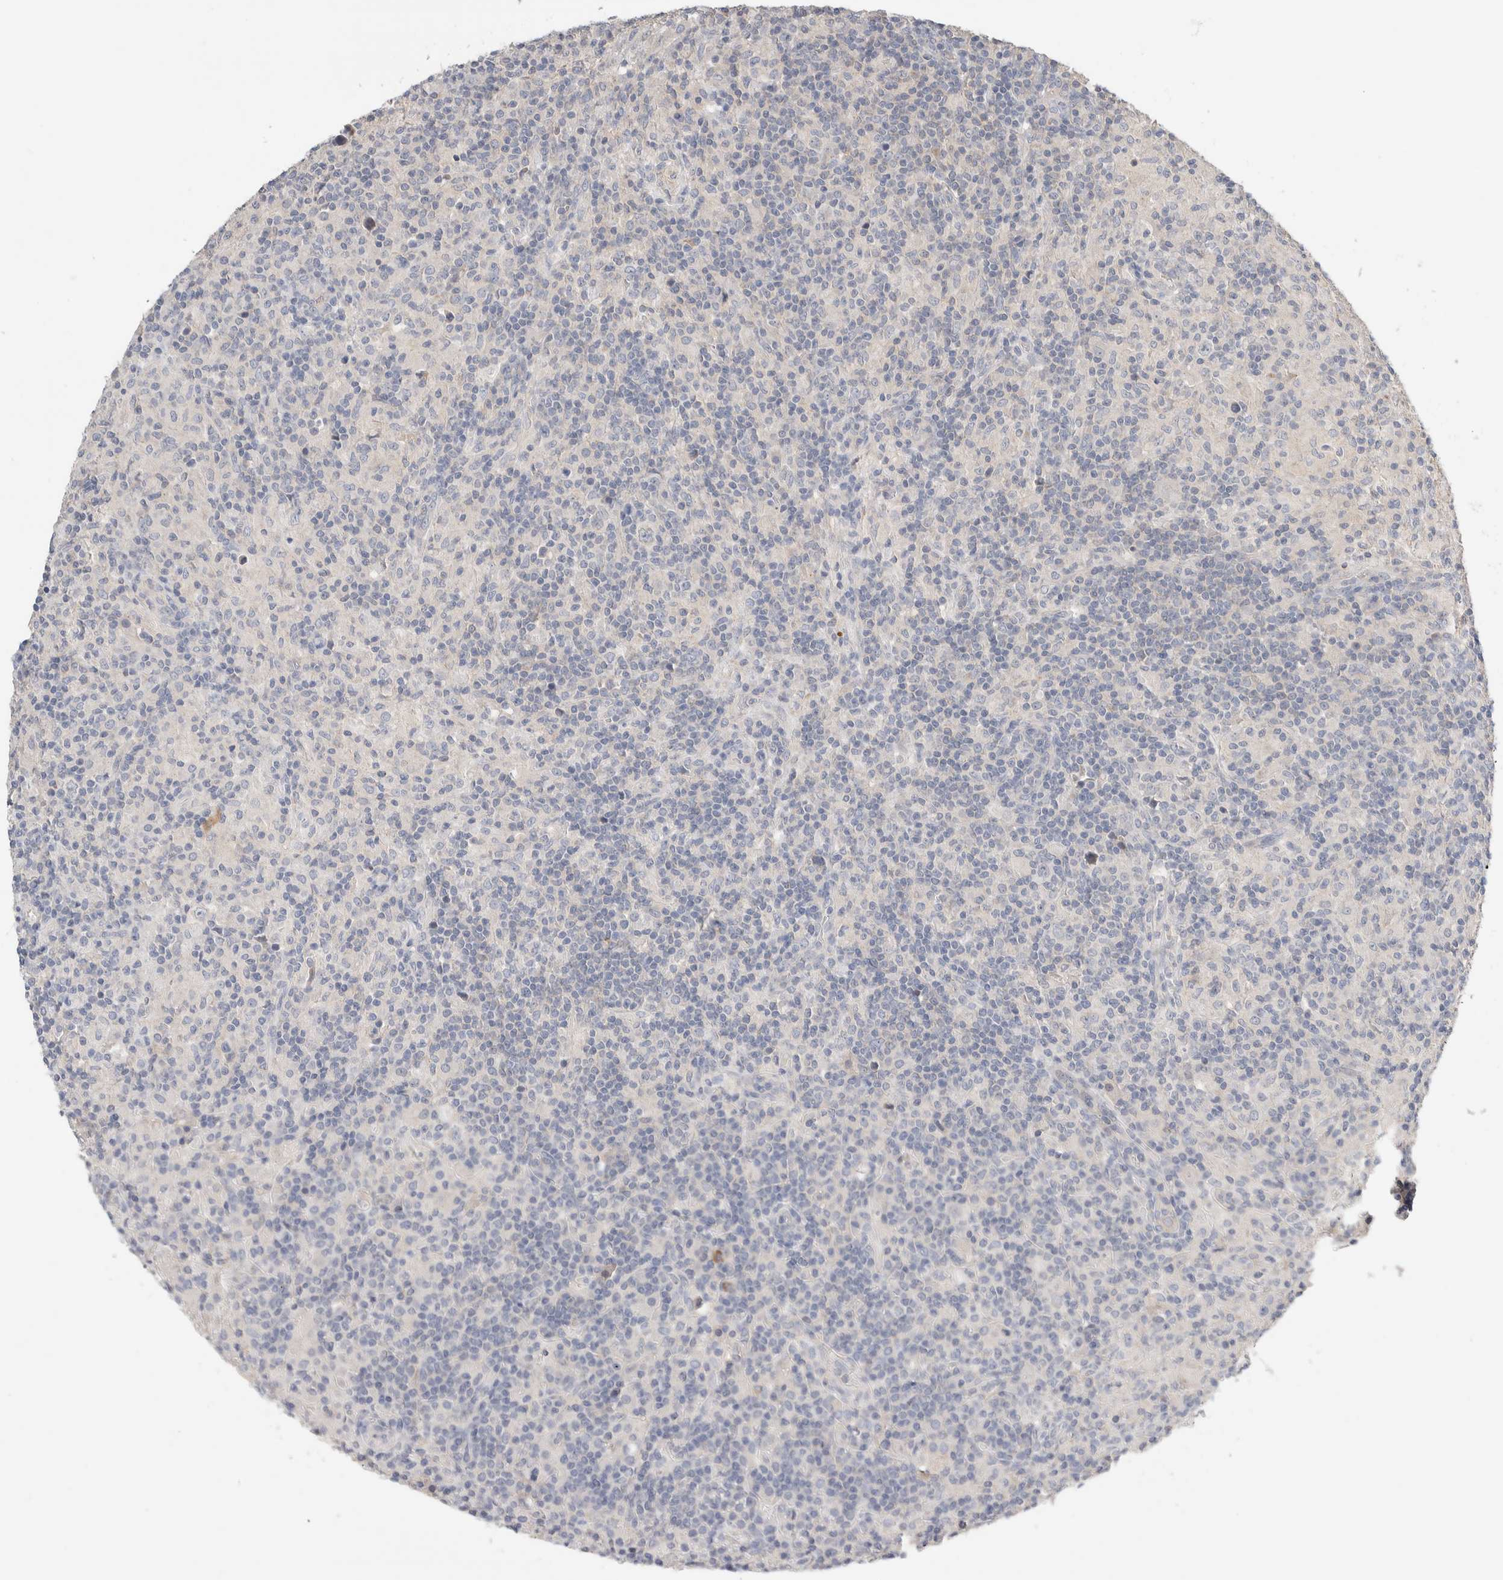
{"staining": {"intensity": "negative", "quantity": "none", "location": "none"}, "tissue": "lymphoma", "cell_type": "Tumor cells", "image_type": "cancer", "snomed": [{"axis": "morphology", "description": "Hodgkin's disease, NOS"}, {"axis": "topography", "description": "Lymph node"}], "caption": "Tumor cells show no significant positivity in Hodgkin's disease.", "gene": "WDR91", "patient": {"sex": "male", "age": 70}}